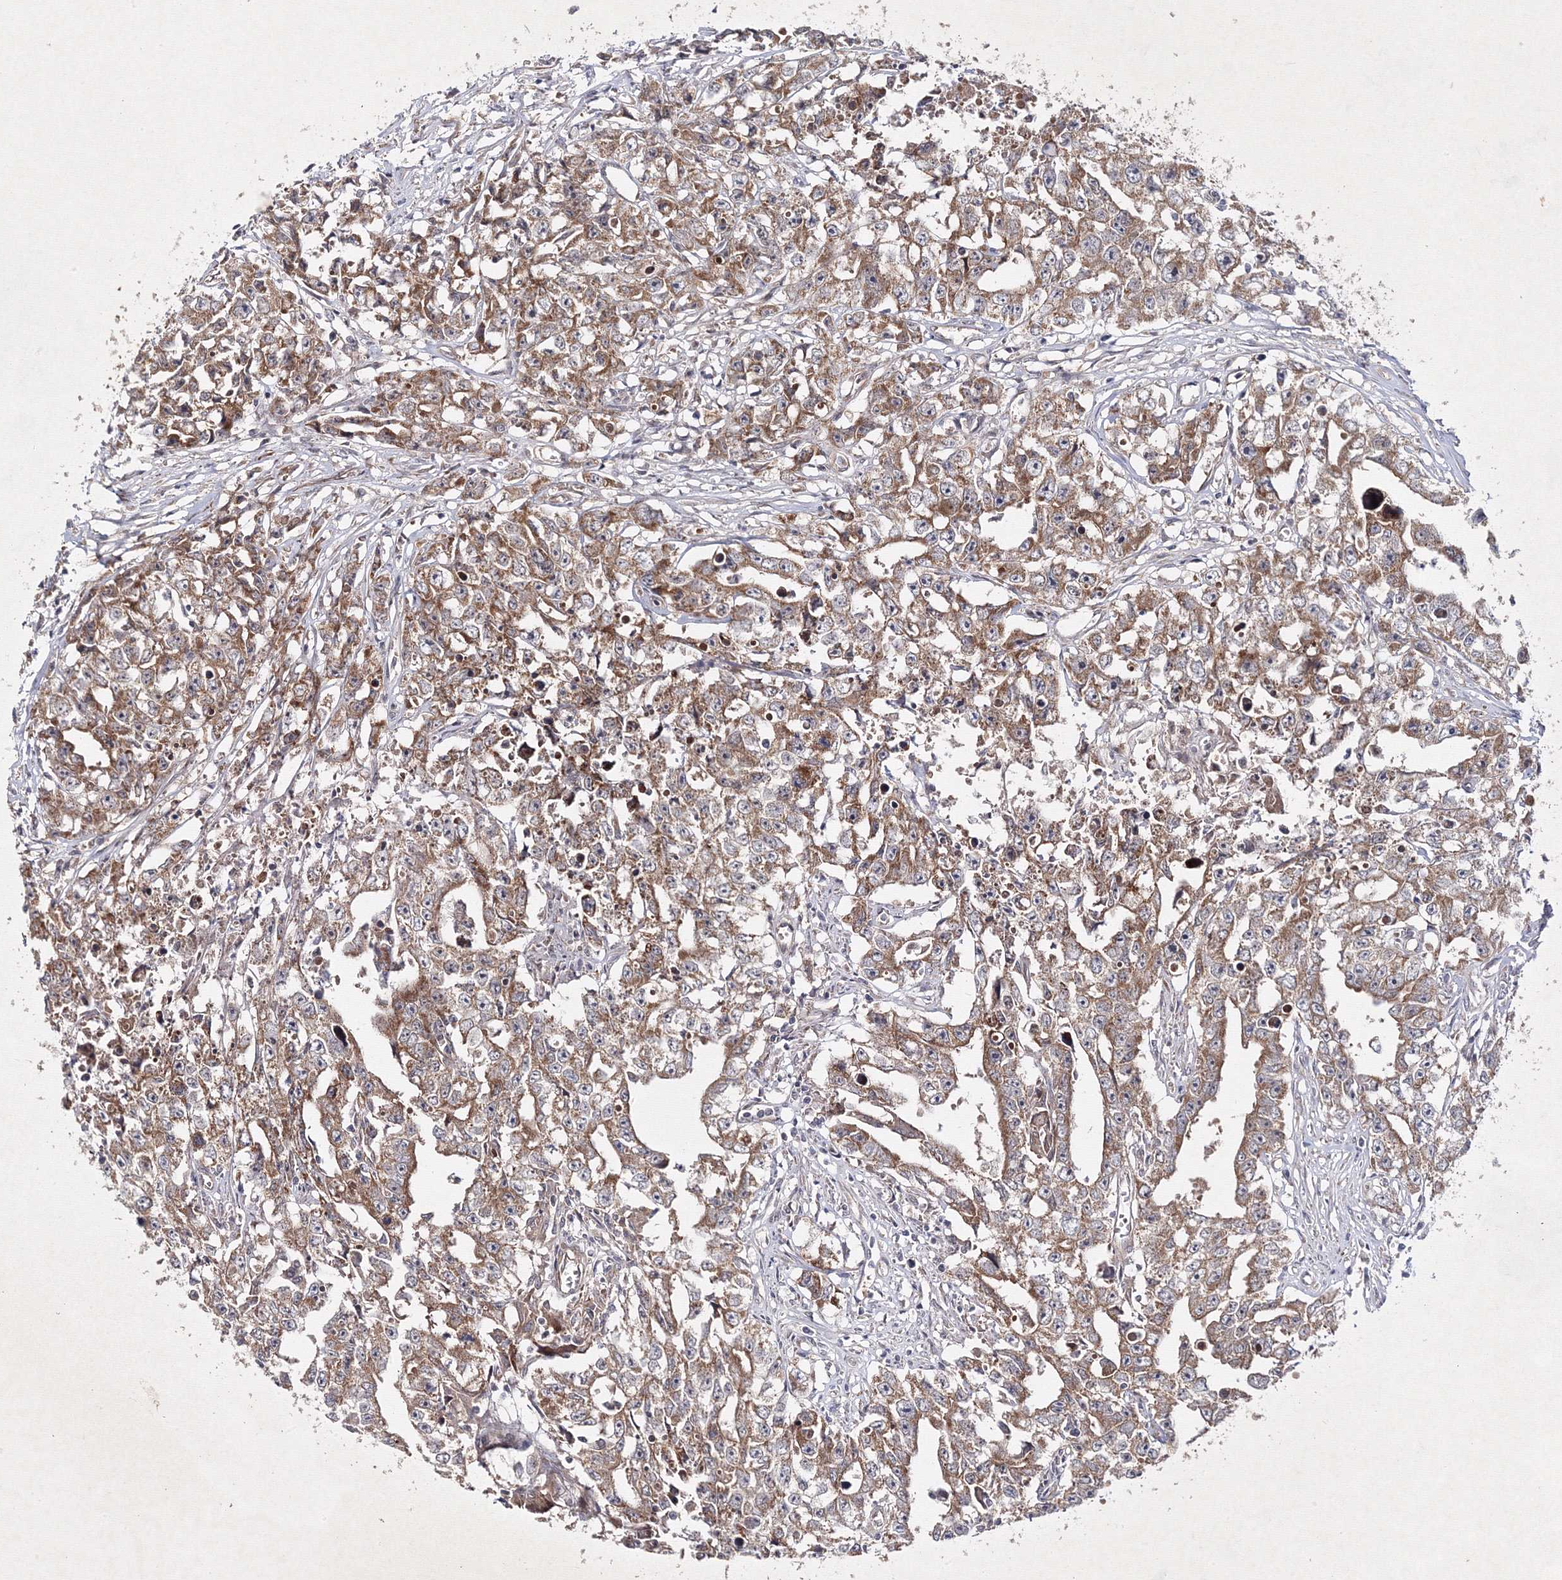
{"staining": {"intensity": "moderate", "quantity": ">75%", "location": "cytoplasmic/membranous"}, "tissue": "testis cancer", "cell_type": "Tumor cells", "image_type": "cancer", "snomed": [{"axis": "morphology", "description": "Seminoma, NOS"}, {"axis": "morphology", "description": "Carcinoma, Embryonal, NOS"}, {"axis": "topography", "description": "Testis"}], "caption": "Tumor cells exhibit moderate cytoplasmic/membranous positivity in approximately >75% of cells in testis cancer (seminoma). Immunohistochemistry stains the protein in brown and the nuclei are stained blue.", "gene": "GFM1", "patient": {"sex": "male", "age": 43}}